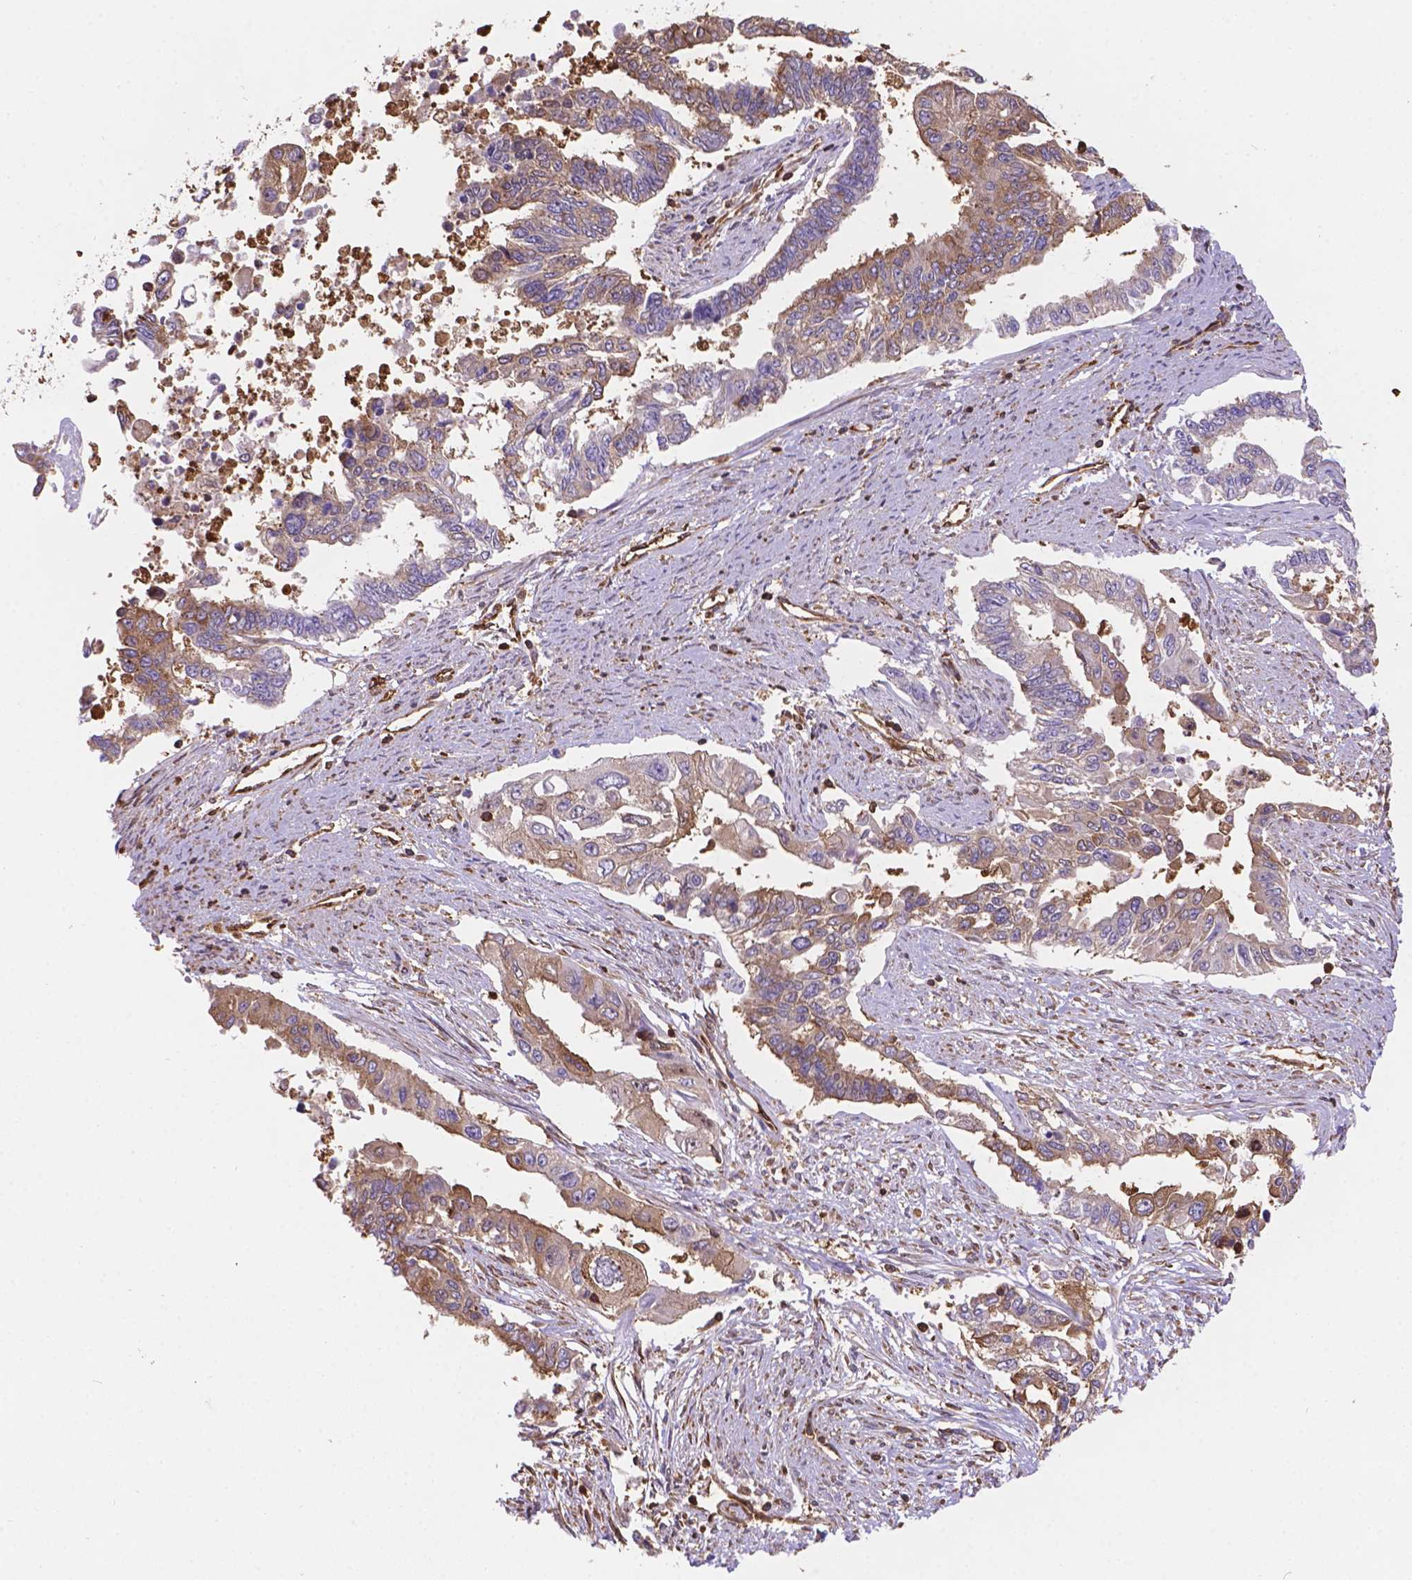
{"staining": {"intensity": "moderate", "quantity": "25%-75%", "location": "cytoplasmic/membranous"}, "tissue": "endometrial cancer", "cell_type": "Tumor cells", "image_type": "cancer", "snomed": [{"axis": "morphology", "description": "Adenocarcinoma, NOS"}, {"axis": "topography", "description": "Uterus"}], "caption": "IHC (DAB) staining of endometrial cancer (adenocarcinoma) shows moderate cytoplasmic/membranous protein staining in approximately 25%-75% of tumor cells.", "gene": "DMWD", "patient": {"sex": "female", "age": 59}}